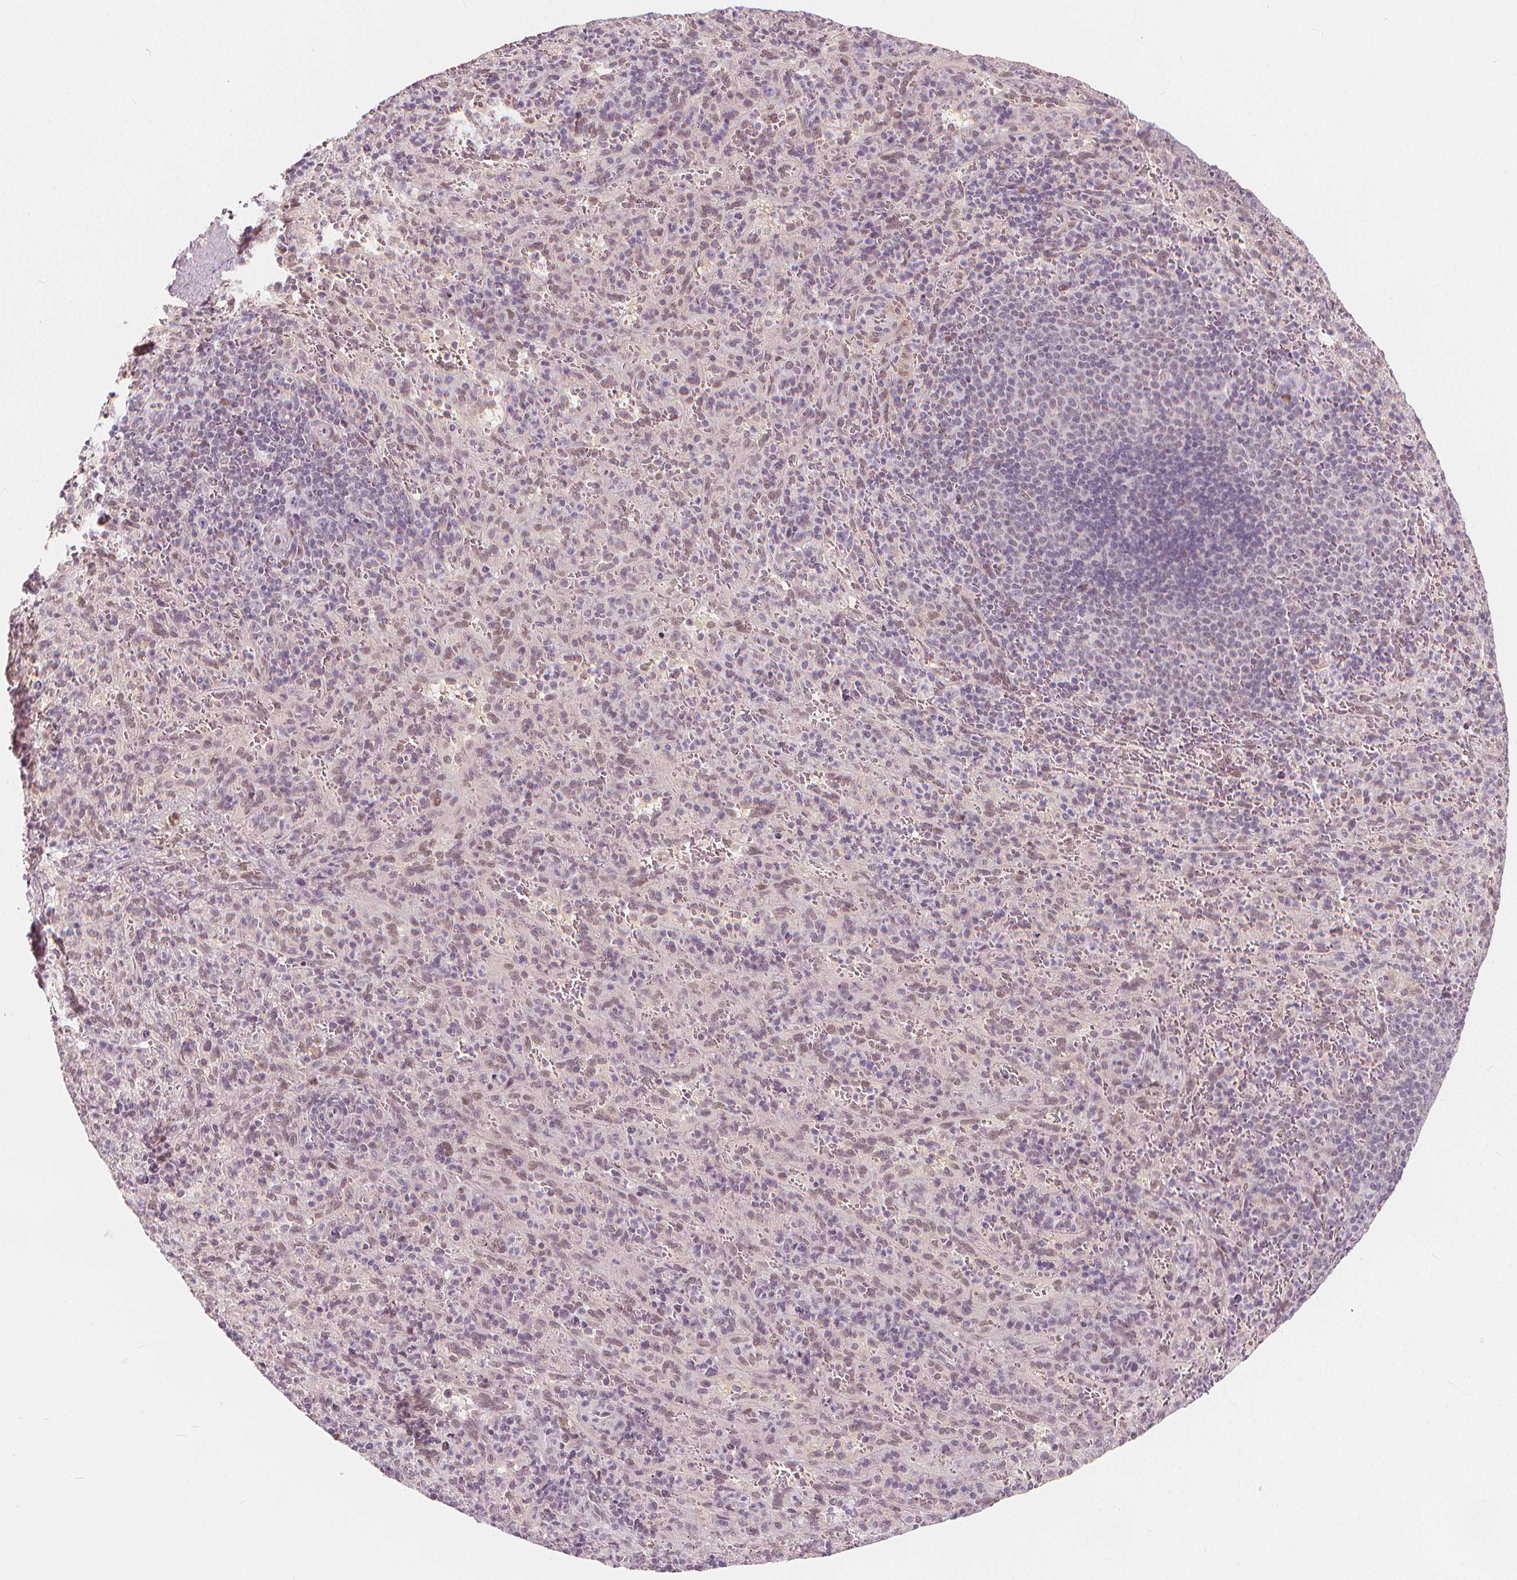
{"staining": {"intensity": "weak", "quantity": "25%-75%", "location": "cytoplasmic/membranous"}, "tissue": "spleen", "cell_type": "Cells in red pulp", "image_type": "normal", "snomed": [{"axis": "morphology", "description": "Normal tissue, NOS"}, {"axis": "topography", "description": "Spleen"}], "caption": "Protein staining of unremarkable spleen shows weak cytoplasmic/membranous expression in approximately 25%-75% of cells in red pulp. (Stains: DAB (3,3'-diaminobenzidine) in brown, nuclei in blue, Microscopy: brightfield microscopy at high magnification).", "gene": "DRC3", "patient": {"sex": "male", "age": 57}}